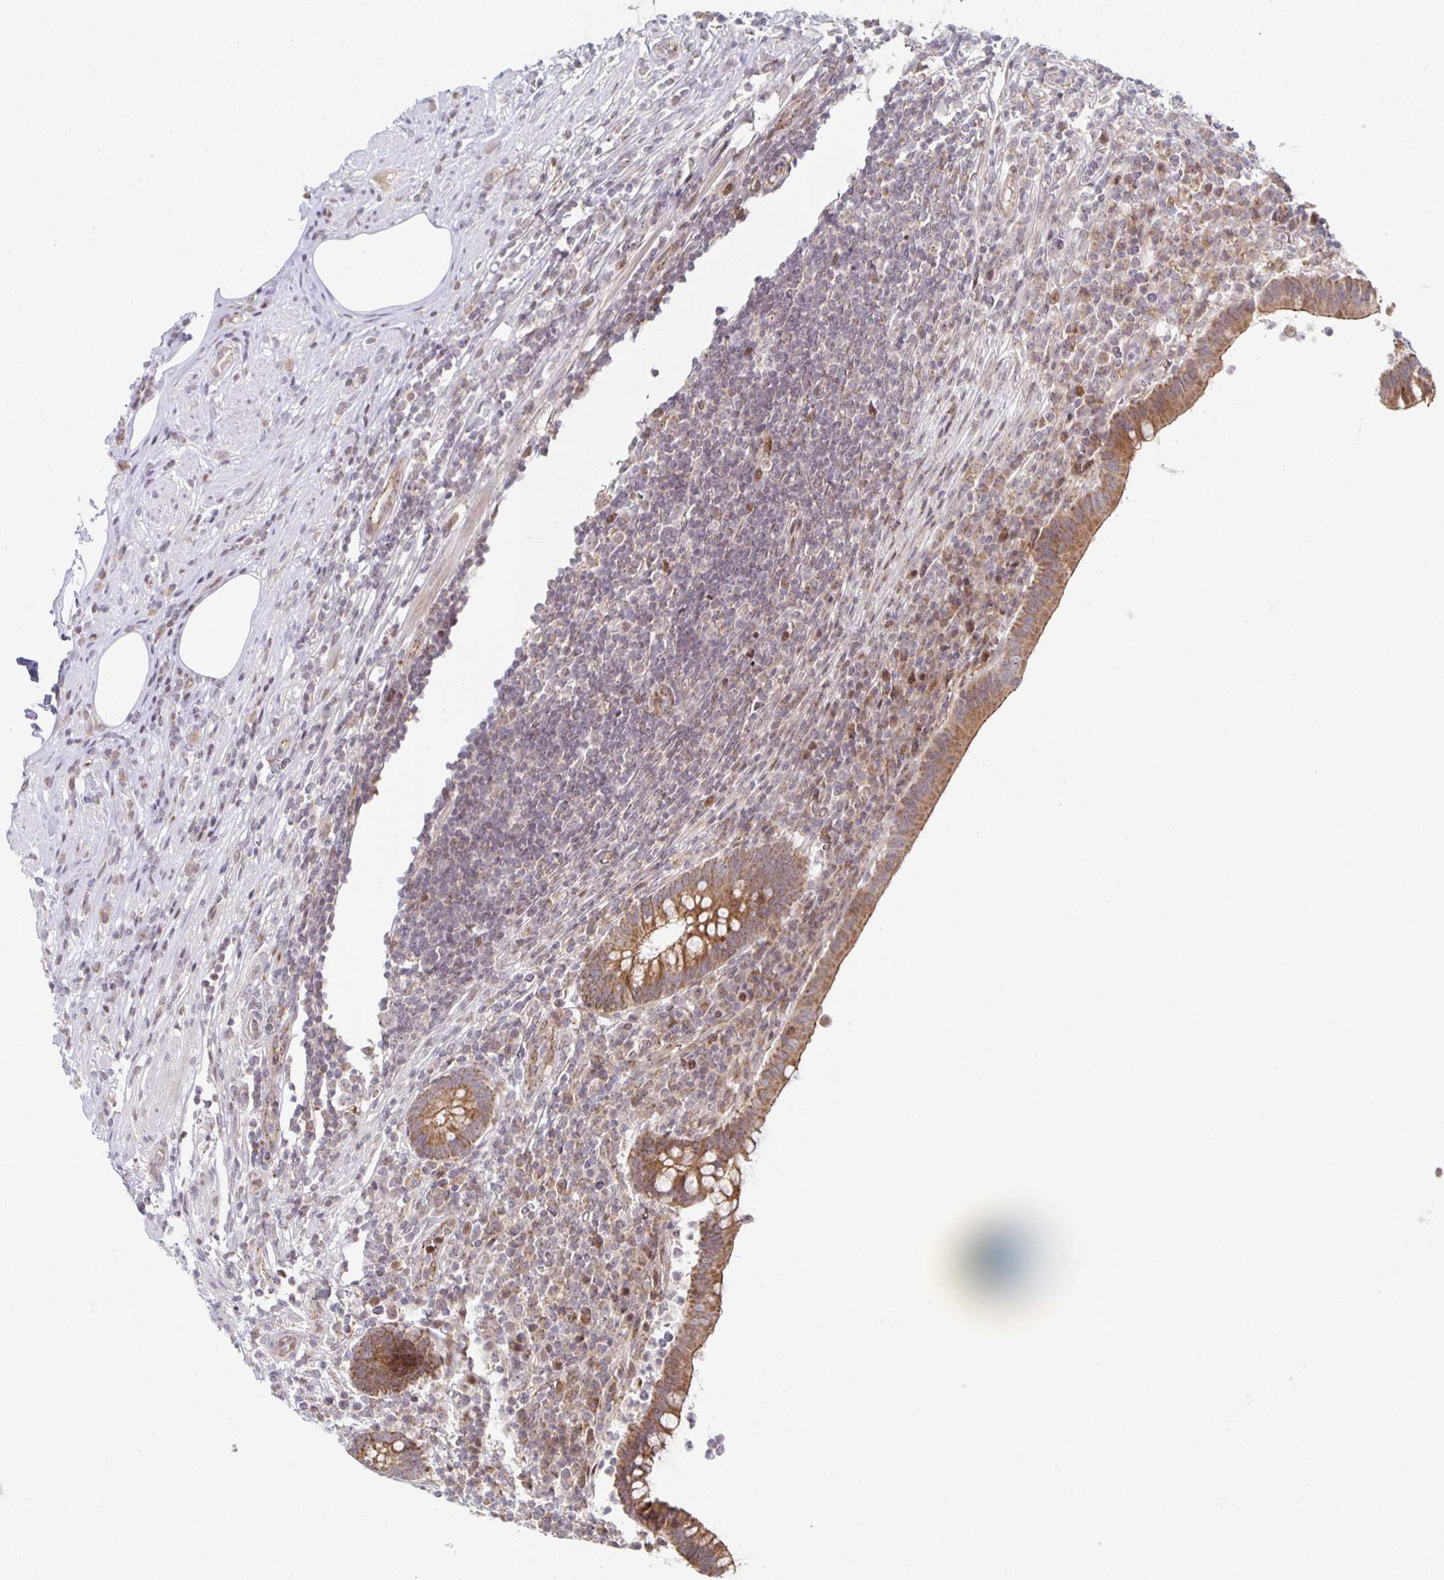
{"staining": {"intensity": "strong", "quantity": ">75%", "location": "cytoplasmic/membranous"}, "tissue": "appendix", "cell_type": "Glandular cells", "image_type": "normal", "snomed": [{"axis": "morphology", "description": "Normal tissue, NOS"}, {"axis": "topography", "description": "Appendix"}], "caption": "A histopathology image of human appendix stained for a protein shows strong cytoplasmic/membranous brown staining in glandular cells. Nuclei are stained in blue.", "gene": "HCFC1R1", "patient": {"sex": "female", "age": 56}}